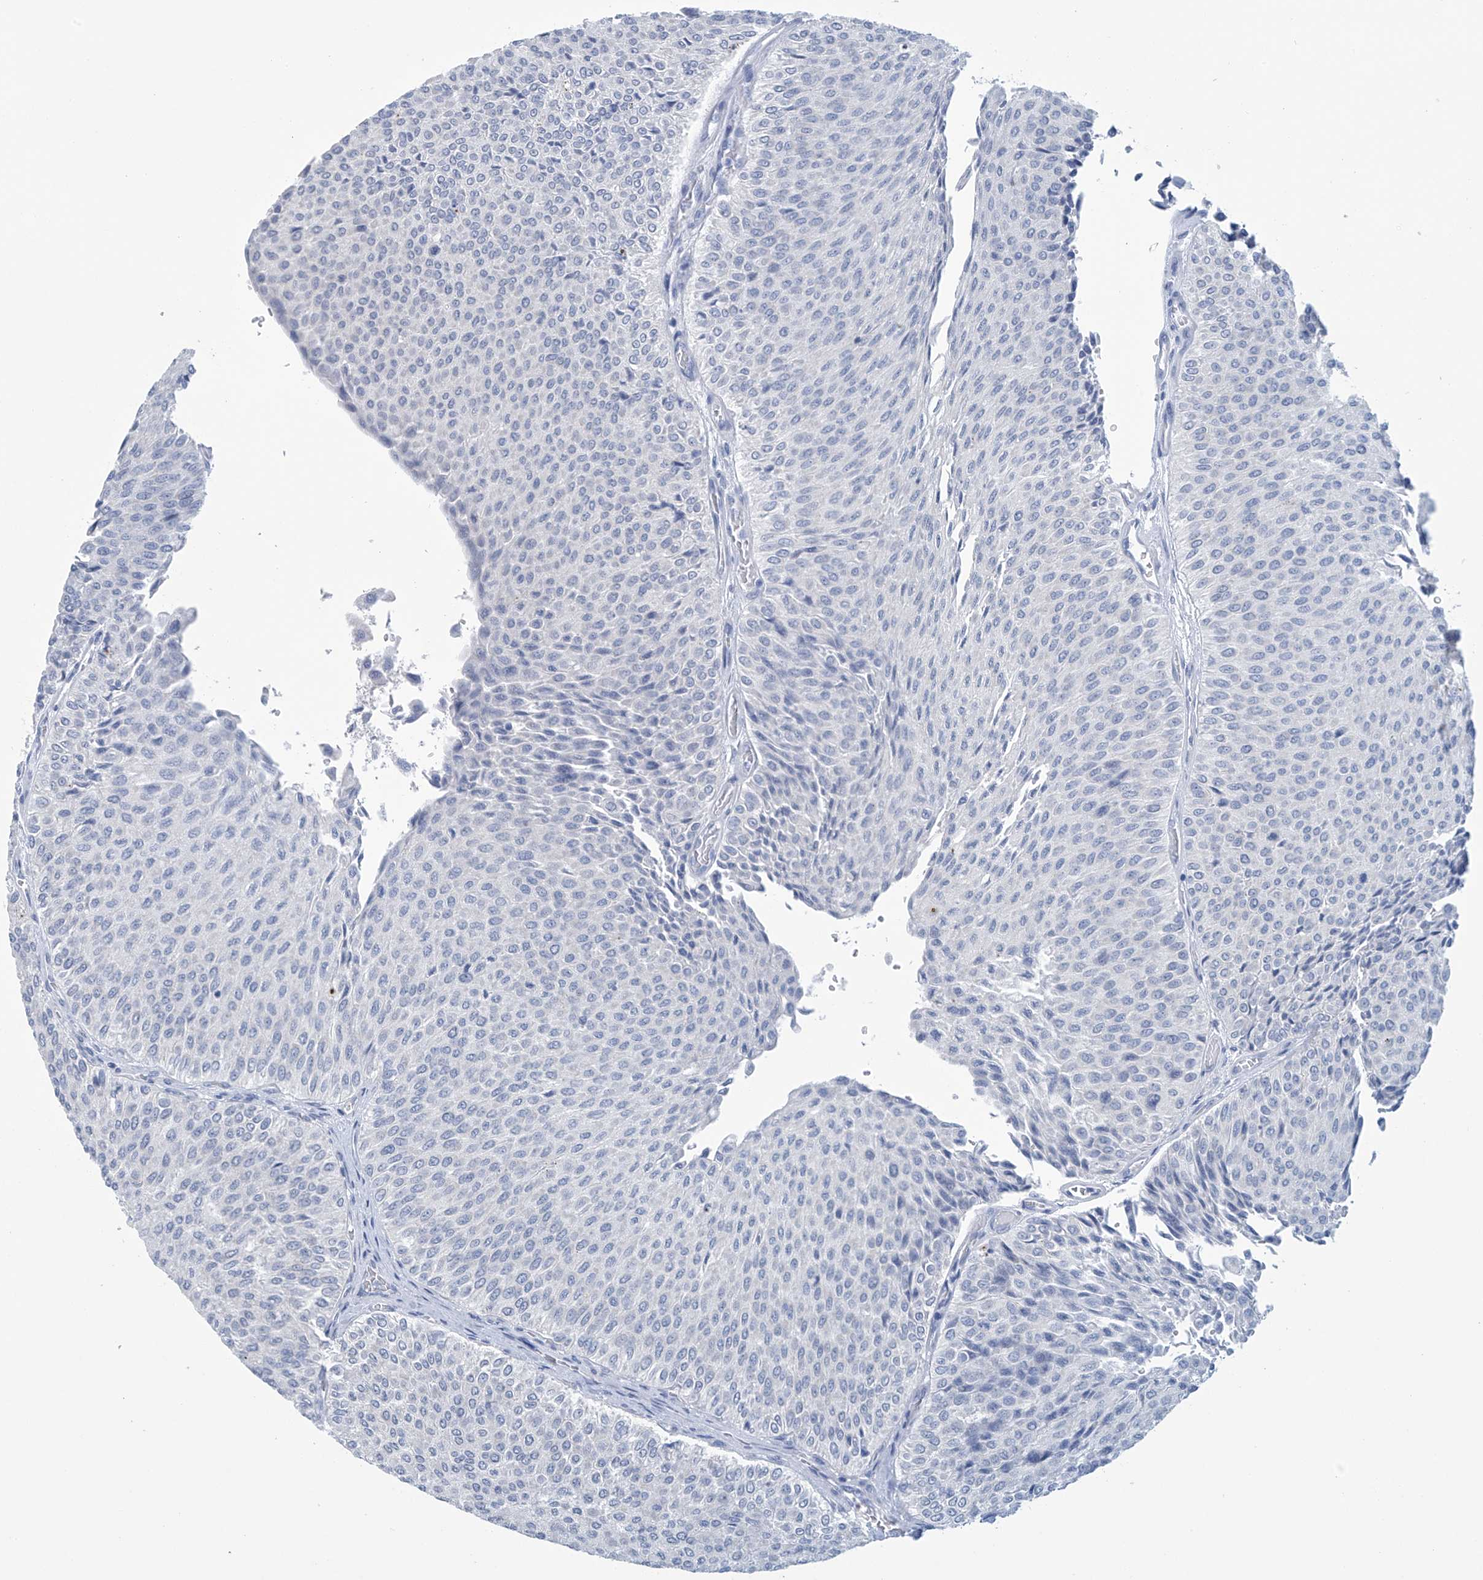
{"staining": {"intensity": "negative", "quantity": "none", "location": "none"}, "tissue": "urothelial cancer", "cell_type": "Tumor cells", "image_type": "cancer", "snomed": [{"axis": "morphology", "description": "Urothelial carcinoma, Low grade"}, {"axis": "topography", "description": "Urinary bladder"}], "caption": "IHC of human urothelial carcinoma (low-grade) displays no positivity in tumor cells.", "gene": "DSP", "patient": {"sex": "male", "age": 78}}